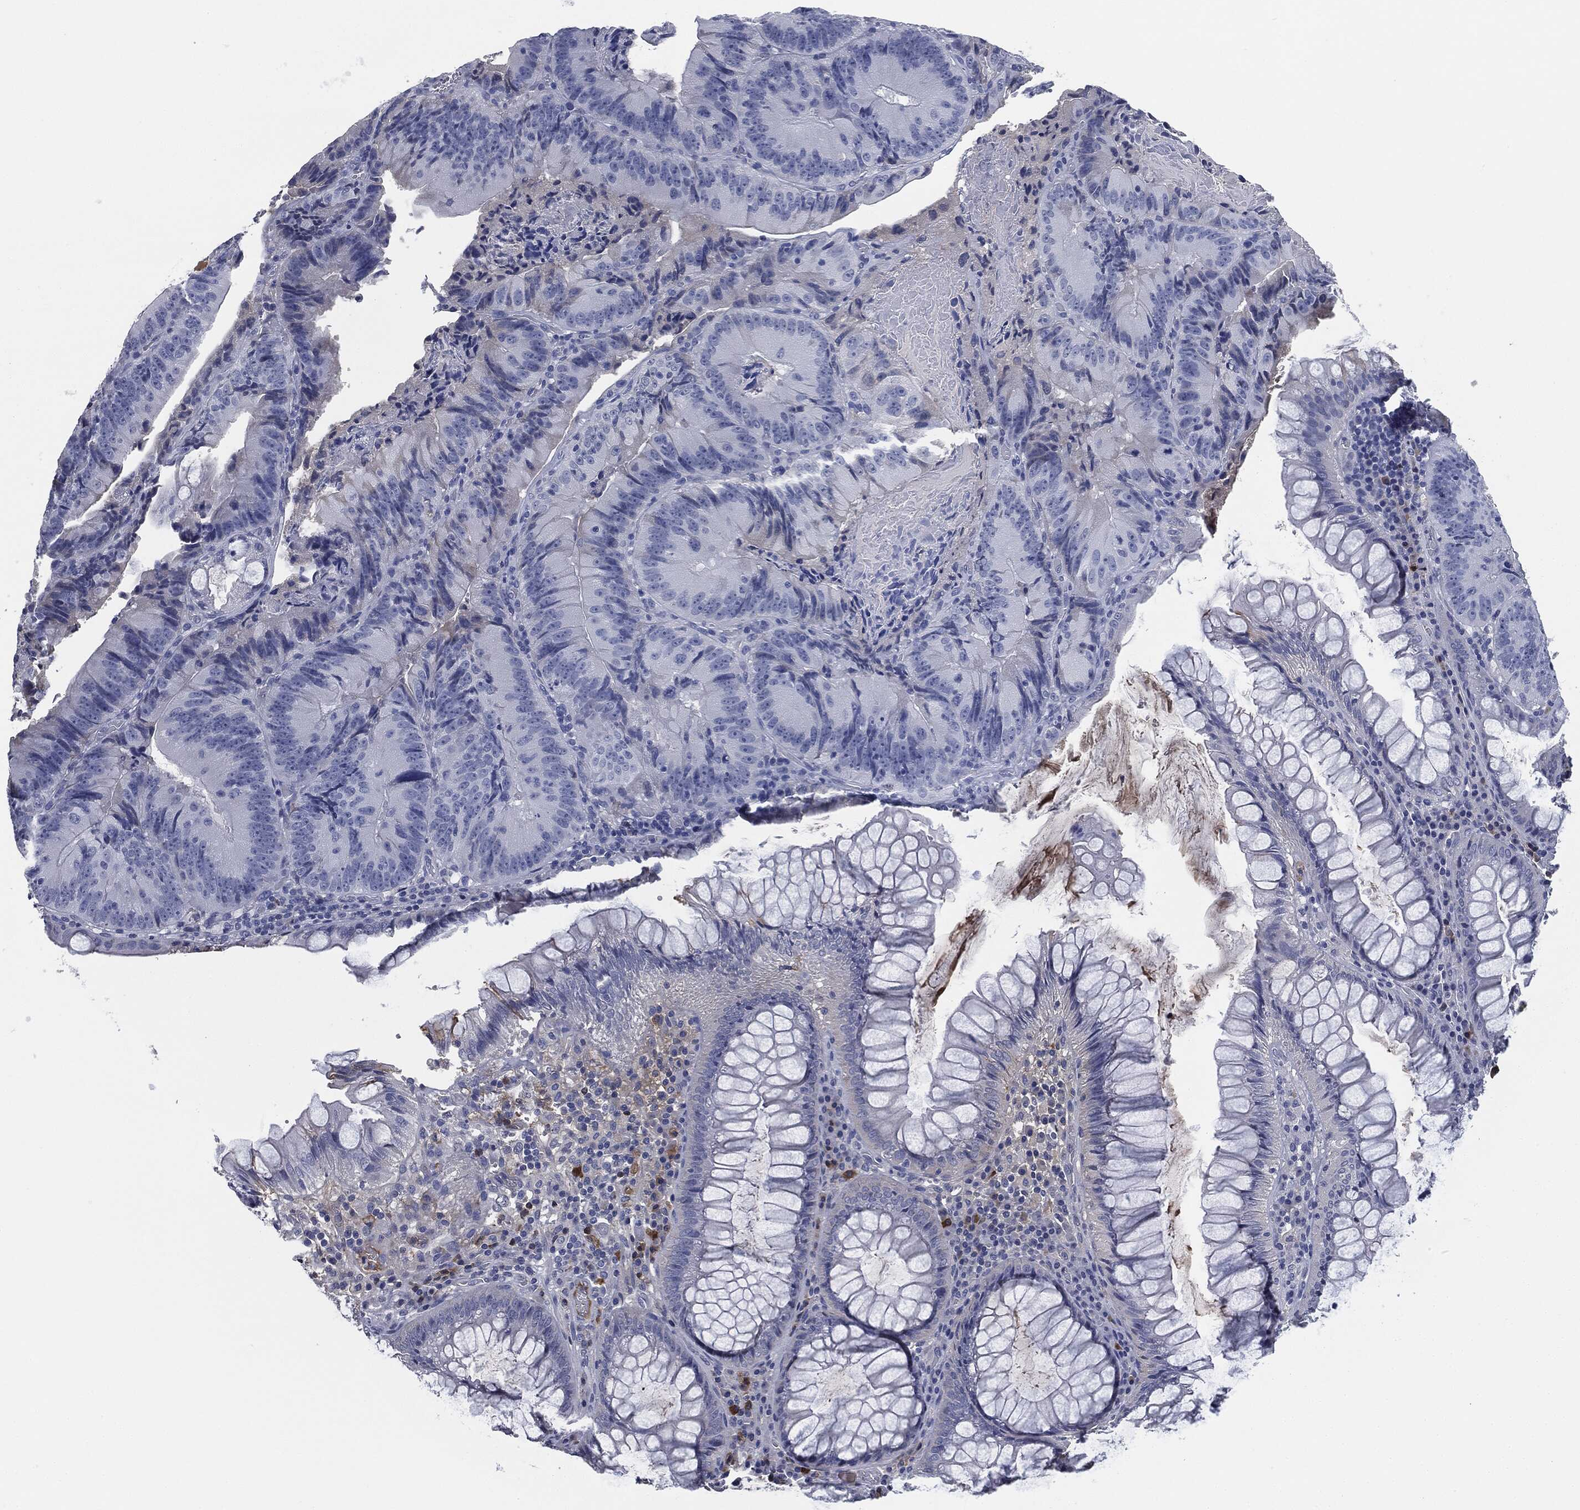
{"staining": {"intensity": "negative", "quantity": "none", "location": "none"}, "tissue": "colorectal cancer", "cell_type": "Tumor cells", "image_type": "cancer", "snomed": [{"axis": "morphology", "description": "Adenocarcinoma, NOS"}, {"axis": "topography", "description": "Colon"}], "caption": "Tumor cells show no significant protein expression in colorectal cancer (adenocarcinoma).", "gene": "SIGLEC7", "patient": {"sex": "female", "age": 86}}